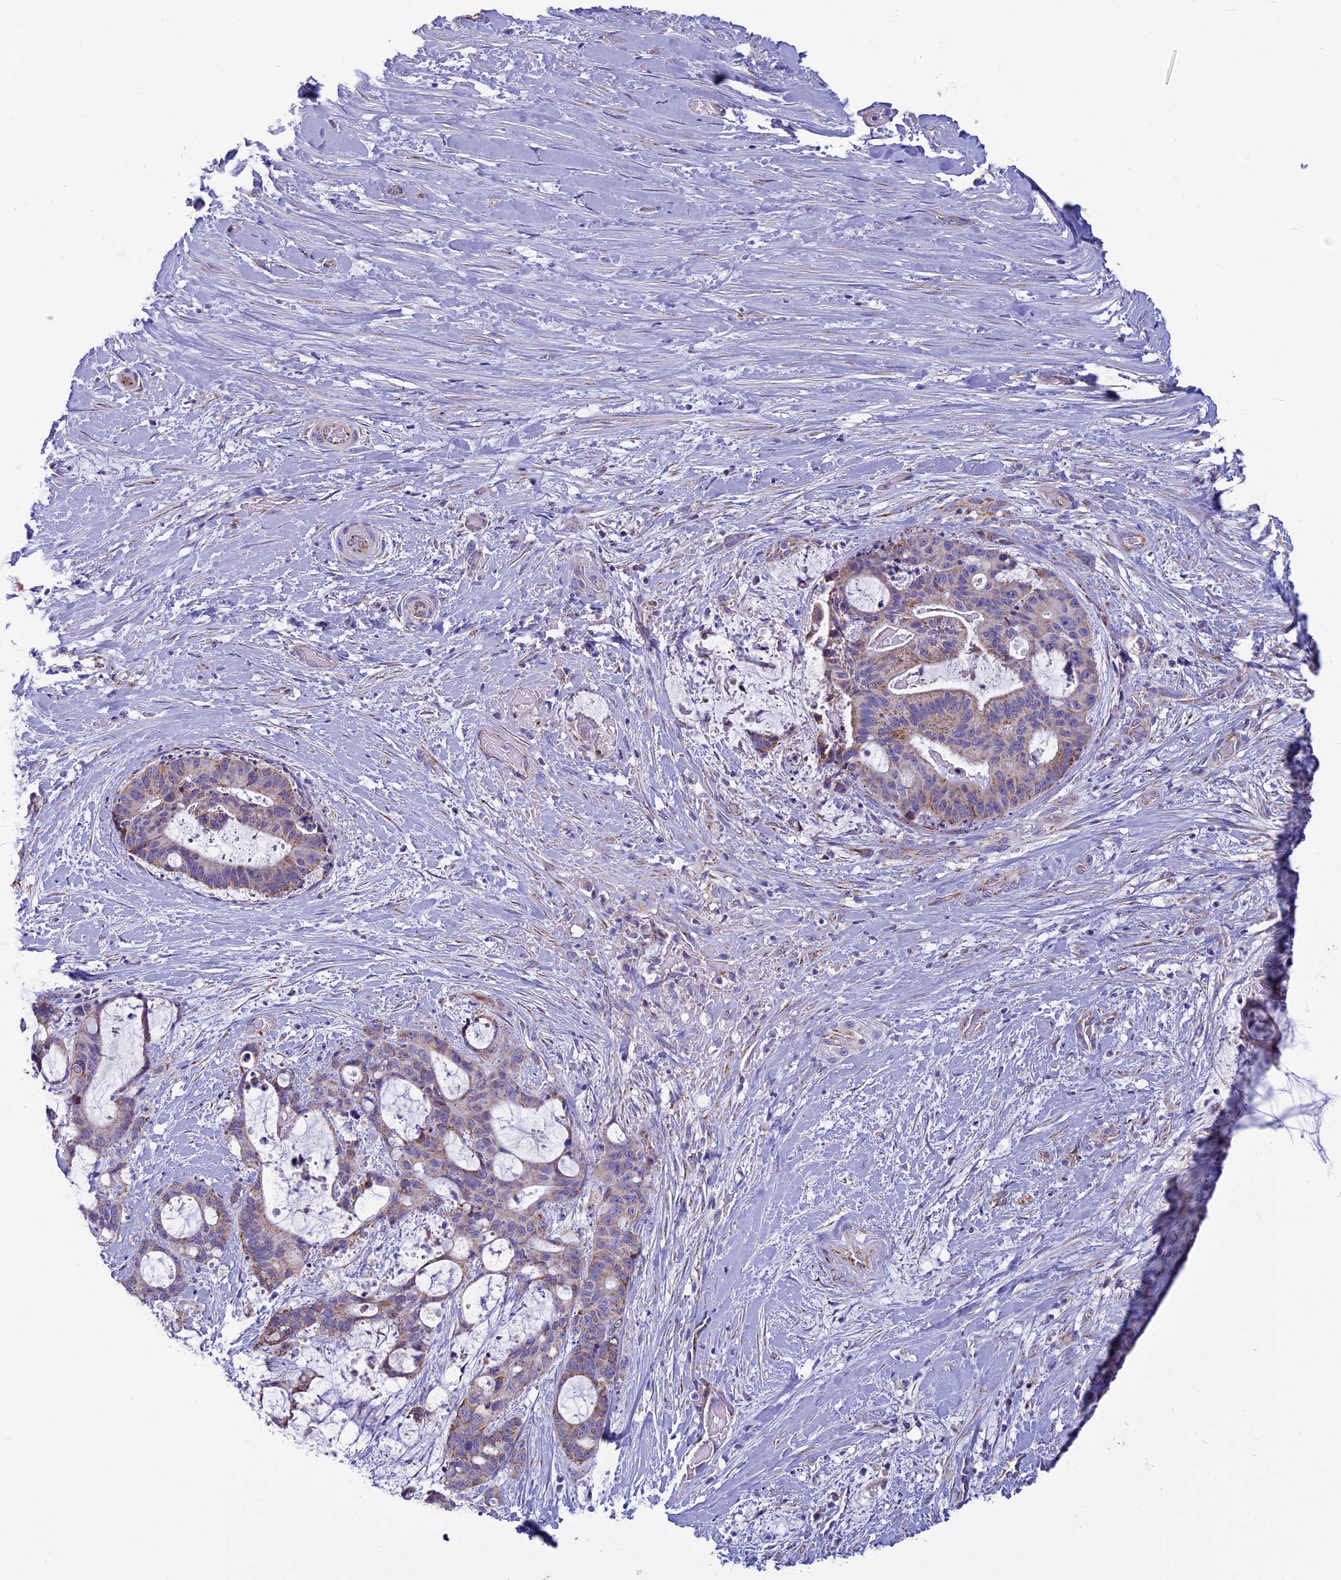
{"staining": {"intensity": "weak", "quantity": "25%-75%", "location": "cytoplasmic/membranous"}, "tissue": "liver cancer", "cell_type": "Tumor cells", "image_type": "cancer", "snomed": [{"axis": "morphology", "description": "Normal tissue, NOS"}, {"axis": "morphology", "description": "Cholangiocarcinoma"}, {"axis": "topography", "description": "Liver"}, {"axis": "topography", "description": "Peripheral nerve tissue"}], "caption": "The immunohistochemical stain labels weak cytoplasmic/membranous positivity in tumor cells of cholangiocarcinoma (liver) tissue.", "gene": "MFSD12", "patient": {"sex": "female", "age": 73}}